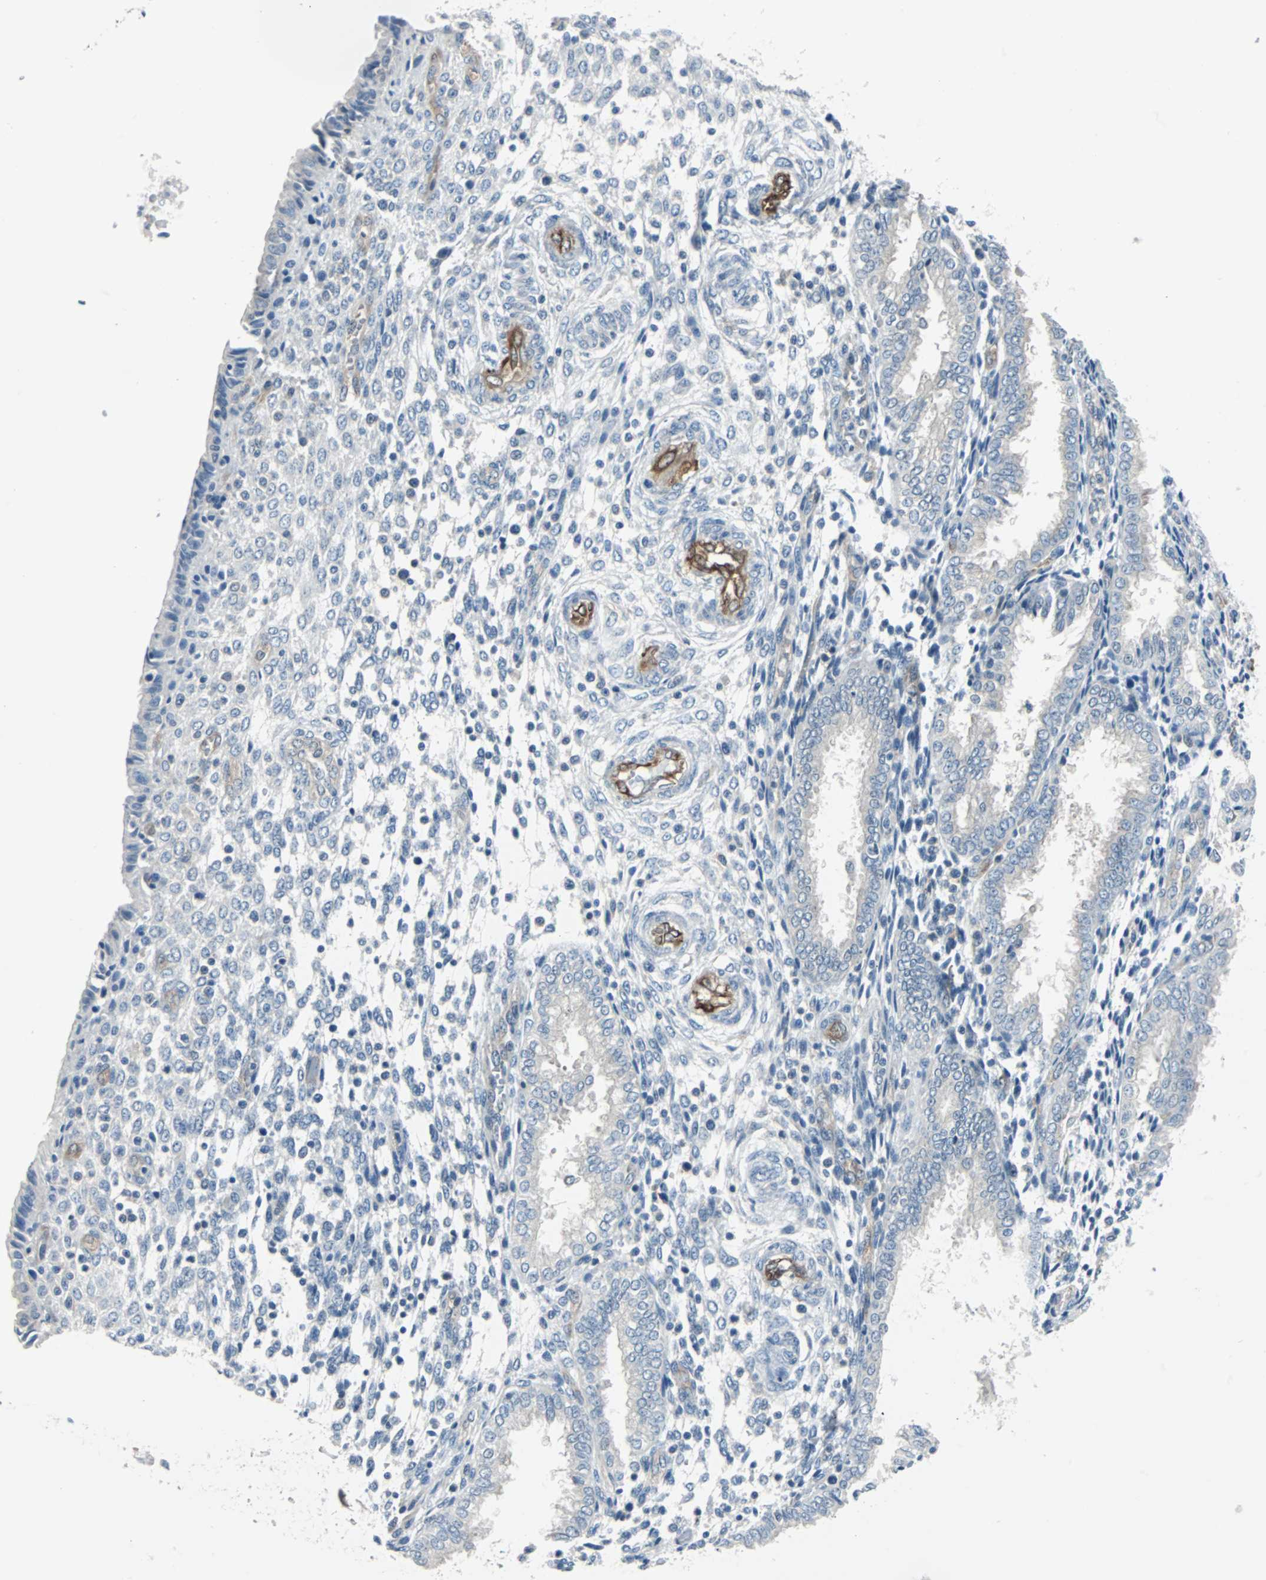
{"staining": {"intensity": "negative", "quantity": "none", "location": "none"}, "tissue": "endometrium", "cell_type": "Cells in endometrial stroma", "image_type": "normal", "snomed": [{"axis": "morphology", "description": "Normal tissue, NOS"}, {"axis": "topography", "description": "Endometrium"}], "caption": "This image is of normal endometrium stained with immunohistochemistry to label a protein in brown with the nuclei are counter-stained blue. There is no positivity in cells in endometrial stroma.", "gene": "SWAP70", "patient": {"sex": "female", "age": 33}}